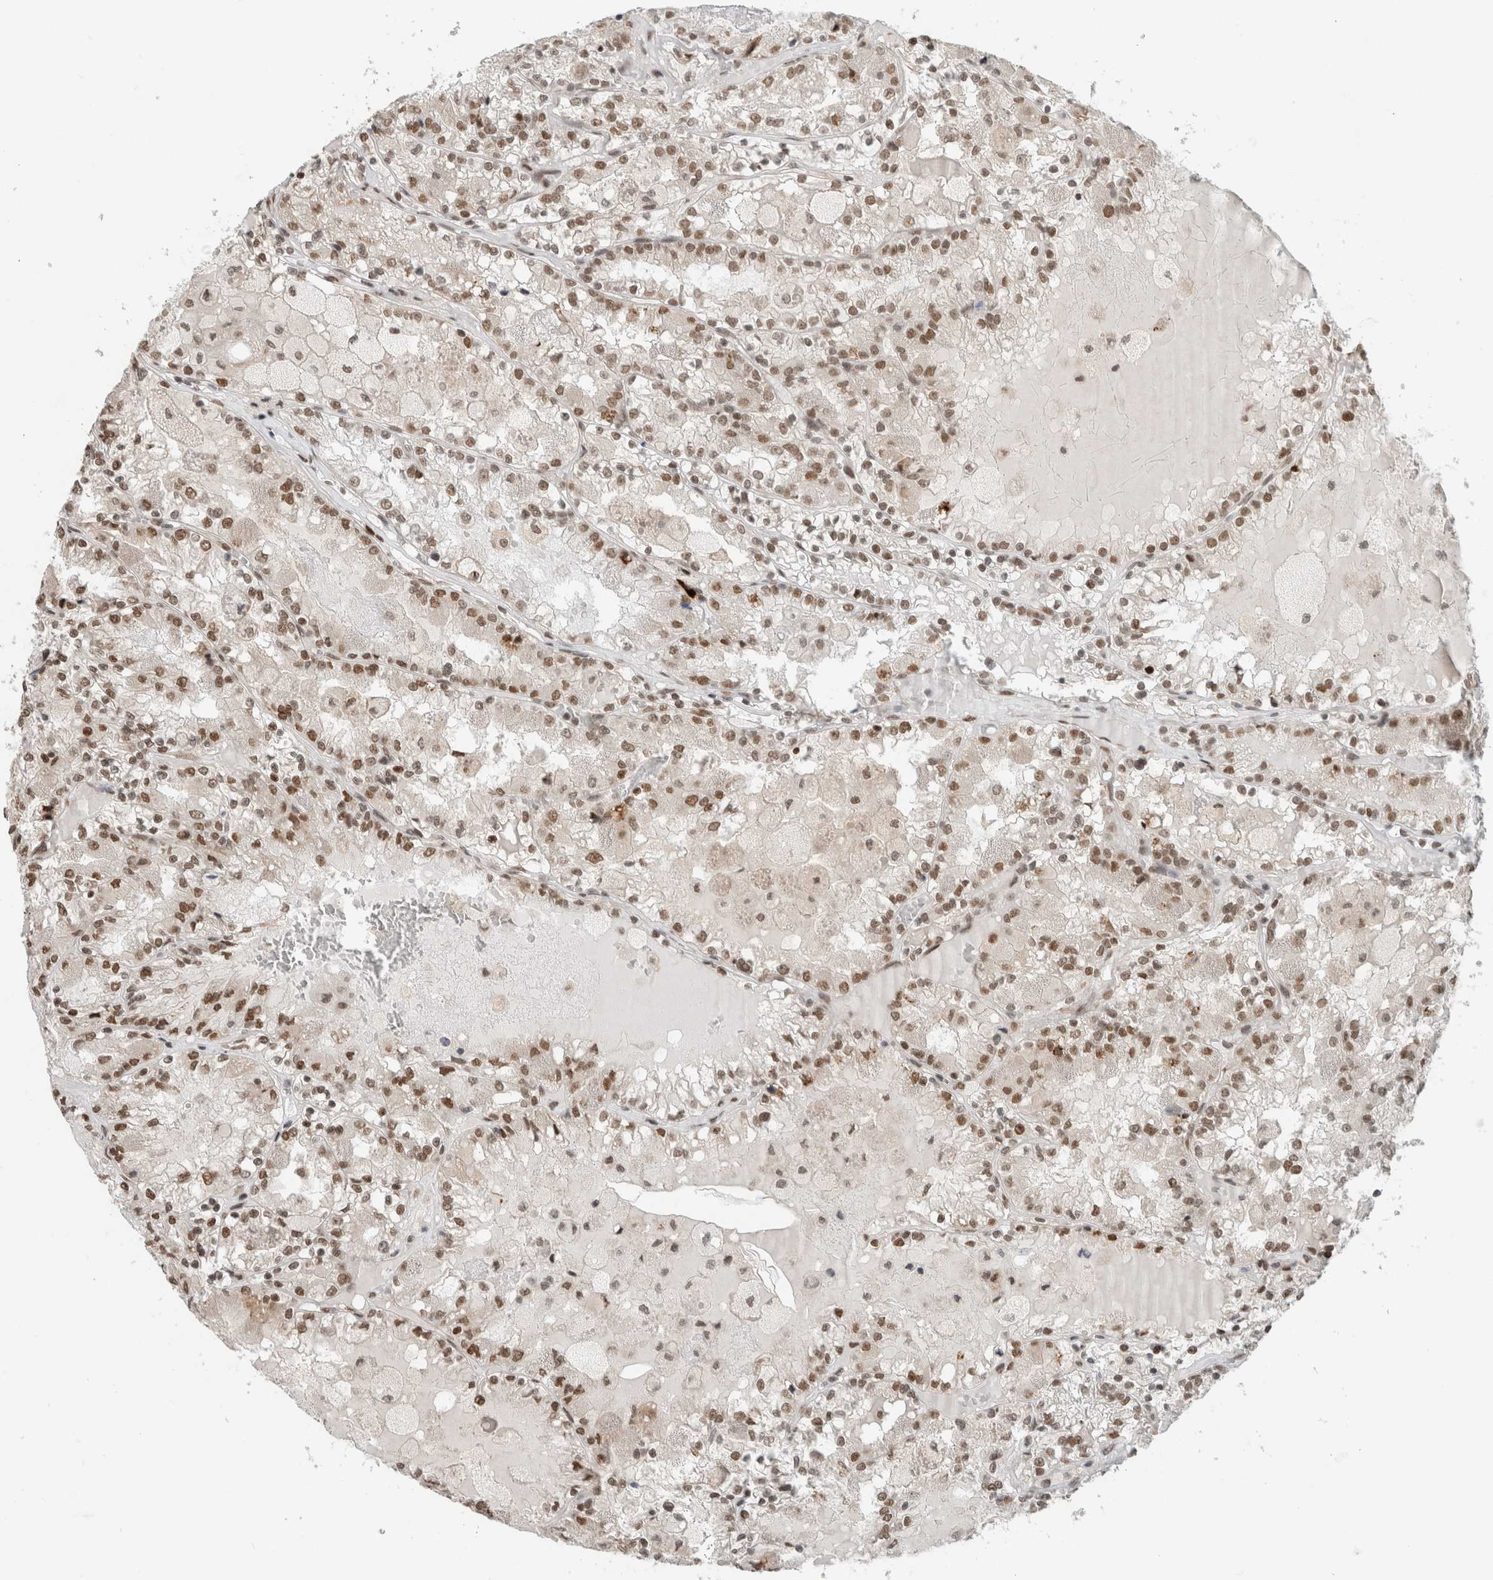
{"staining": {"intensity": "moderate", "quantity": ">75%", "location": "nuclear"}, "tissue": "renal cancer", "cell_type": "Tumor cells", "image_type": "cancer", "snomed": [{"axis": "morphology", "description": "Adenocarcinoma, NOS"}, {"axis": "topography", "description": "Kidney"}], "caption": "Immunohistochemistry (IHC) of renal cancer demonstrates medium levels of moderate nuclear expression in approximately >75% of tumor cells.", "gene": "HNRNPR", "patient": {"sex": "female", "age": 56}}